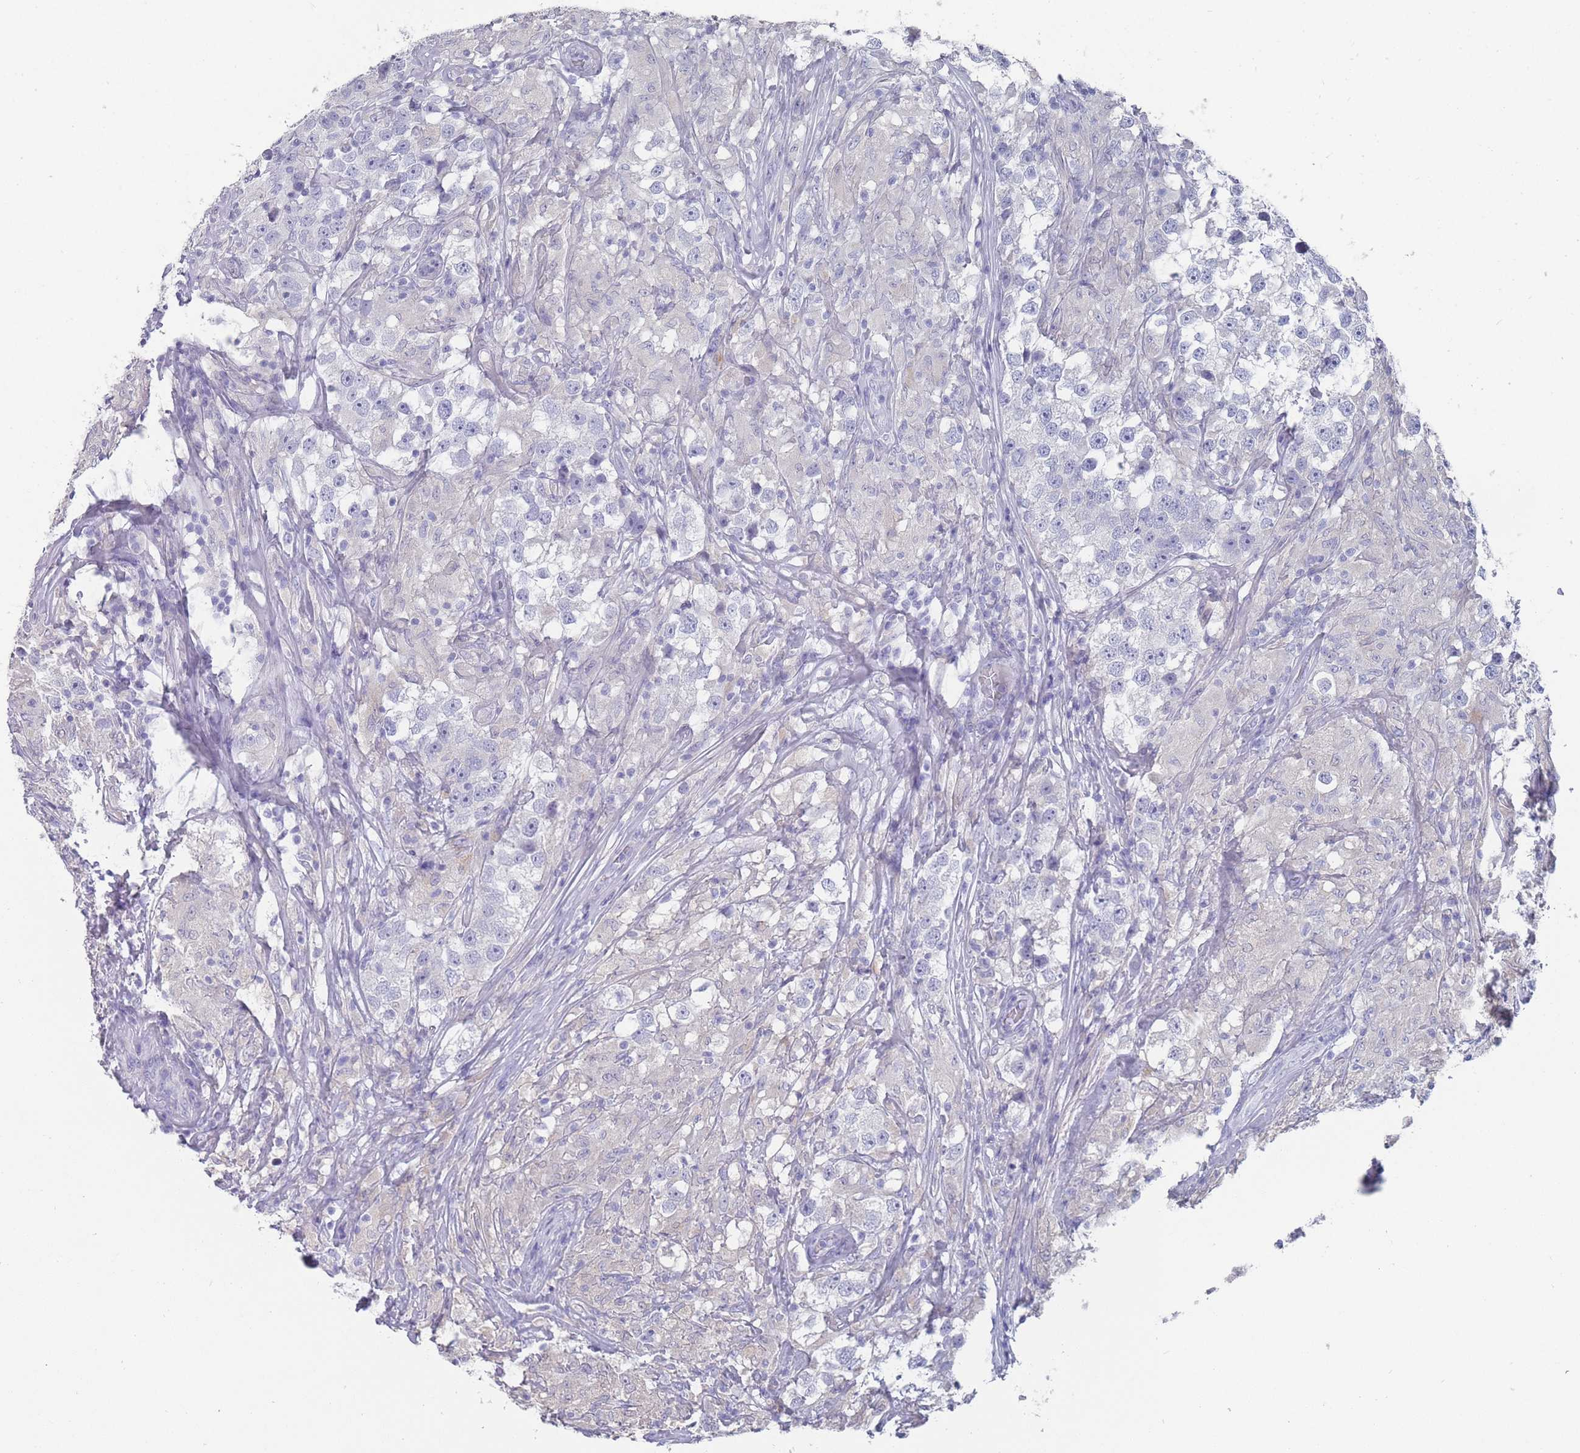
{"staining": {"intensity": "negative", "quantity": "none", "location": "none"}, "tissue": "testis cancer", "cell_type": "Tumor cells", "image_type": "cancer", "snomed": [{"axis": "morphology", "description": "Seminoma, NOS"}, {"axis": "topography", "description": "Testis"}], "caption": "An IHC image of testis cancer (seminoma) is shown. There is no staining in tumor cells of testis cancer (seminoma).", "gene": "CYP51A1", "patient": {"sex": "male", "age": 46}}